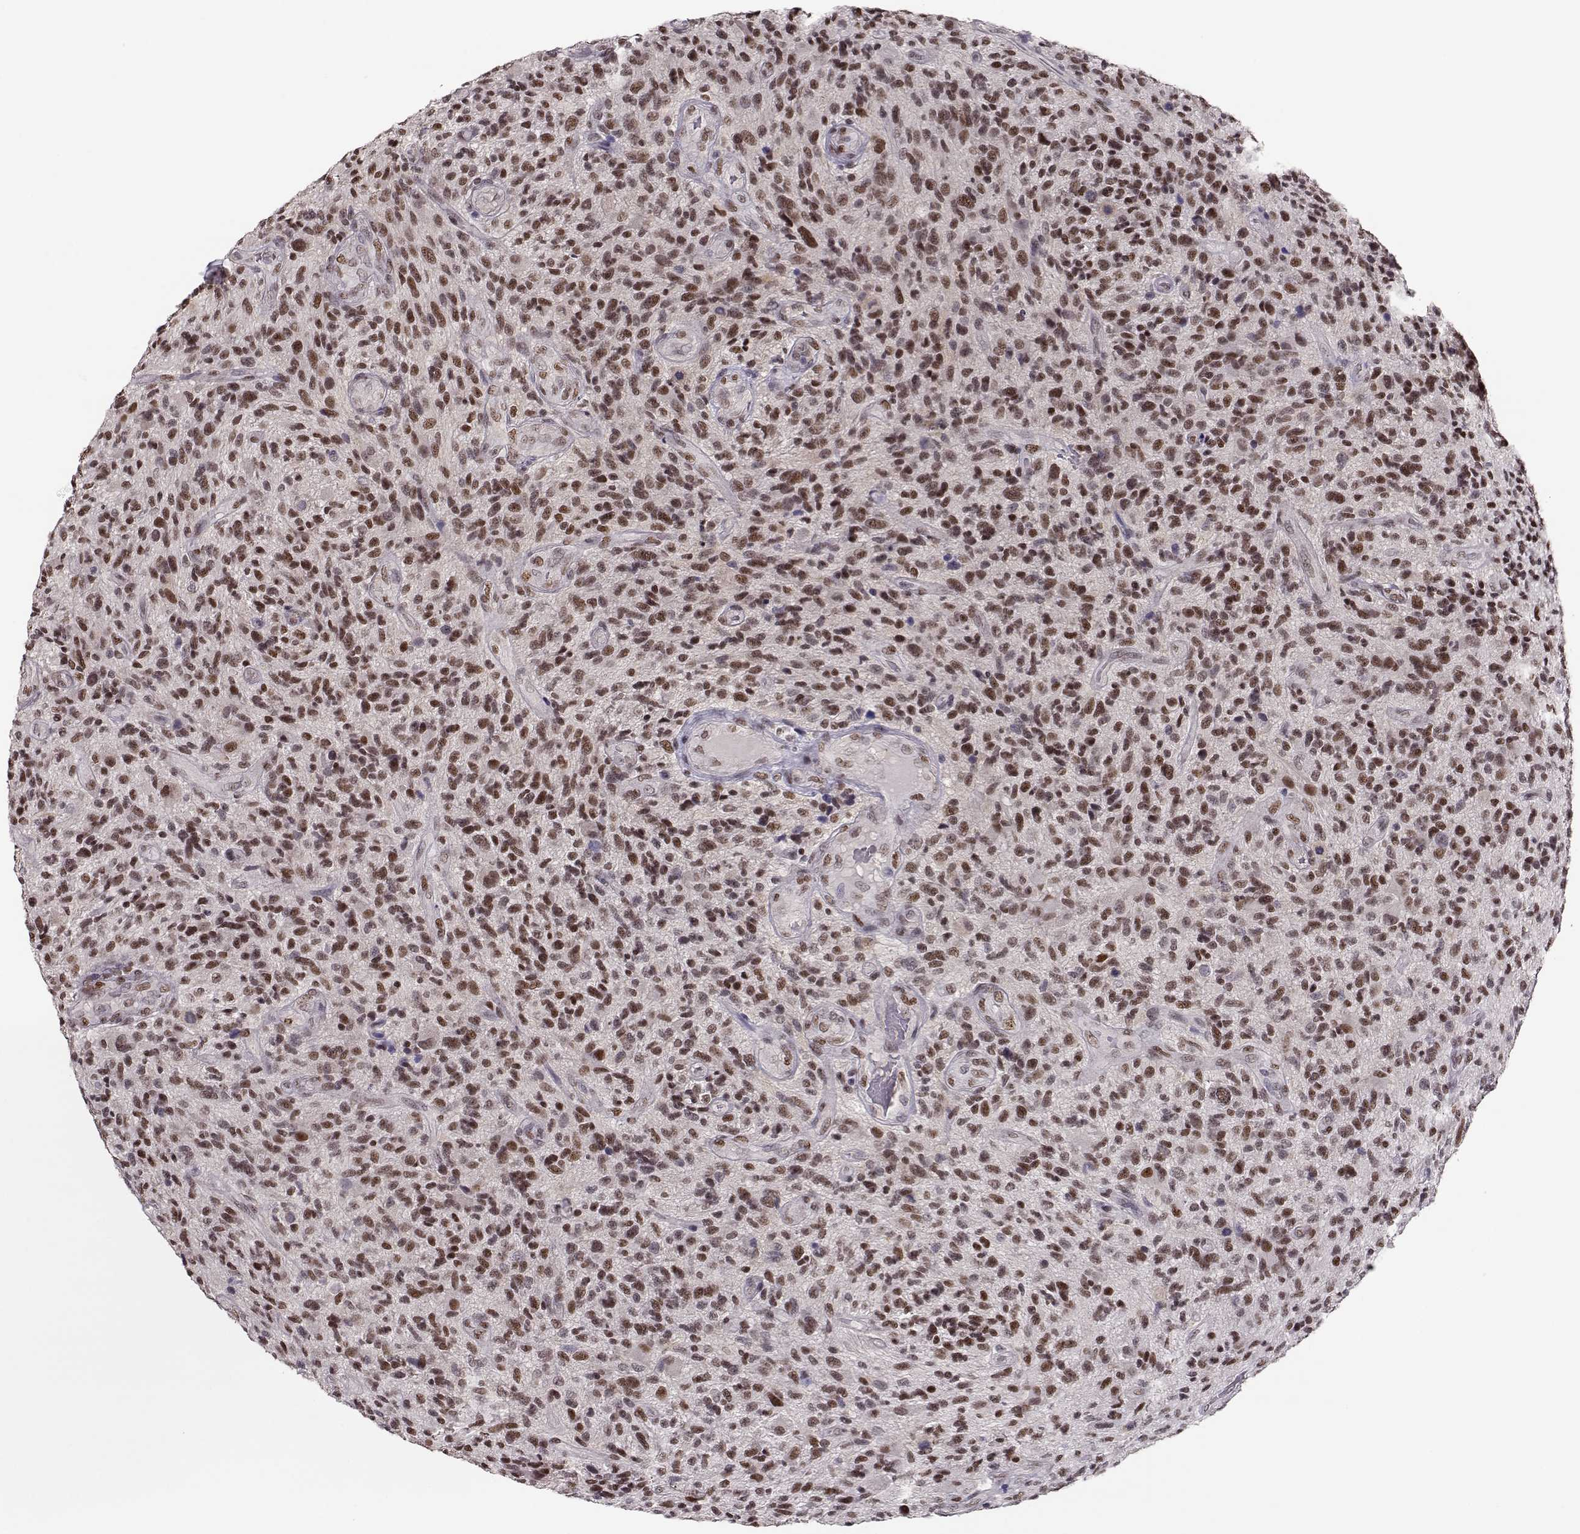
{"staining": {"intensity": "moderate", "quantity": ">75%", "location": "nuclear"}, "tissue": "glioma", "cell_type": "Tumor cells", "image_type": "cancer", "snomed": [{"axis": "morphology", "description": "Glioma, malignant, High grade"}, {"axis": "topography", "description": "Brain"}], "caption": "A photomicrograph of malignant glioma (high-grade) stained for a protein reveals moderate nuclear brown staining in tumor cells.", "gene": "POLI", "patient": {"sex": "male", "age": 47}}